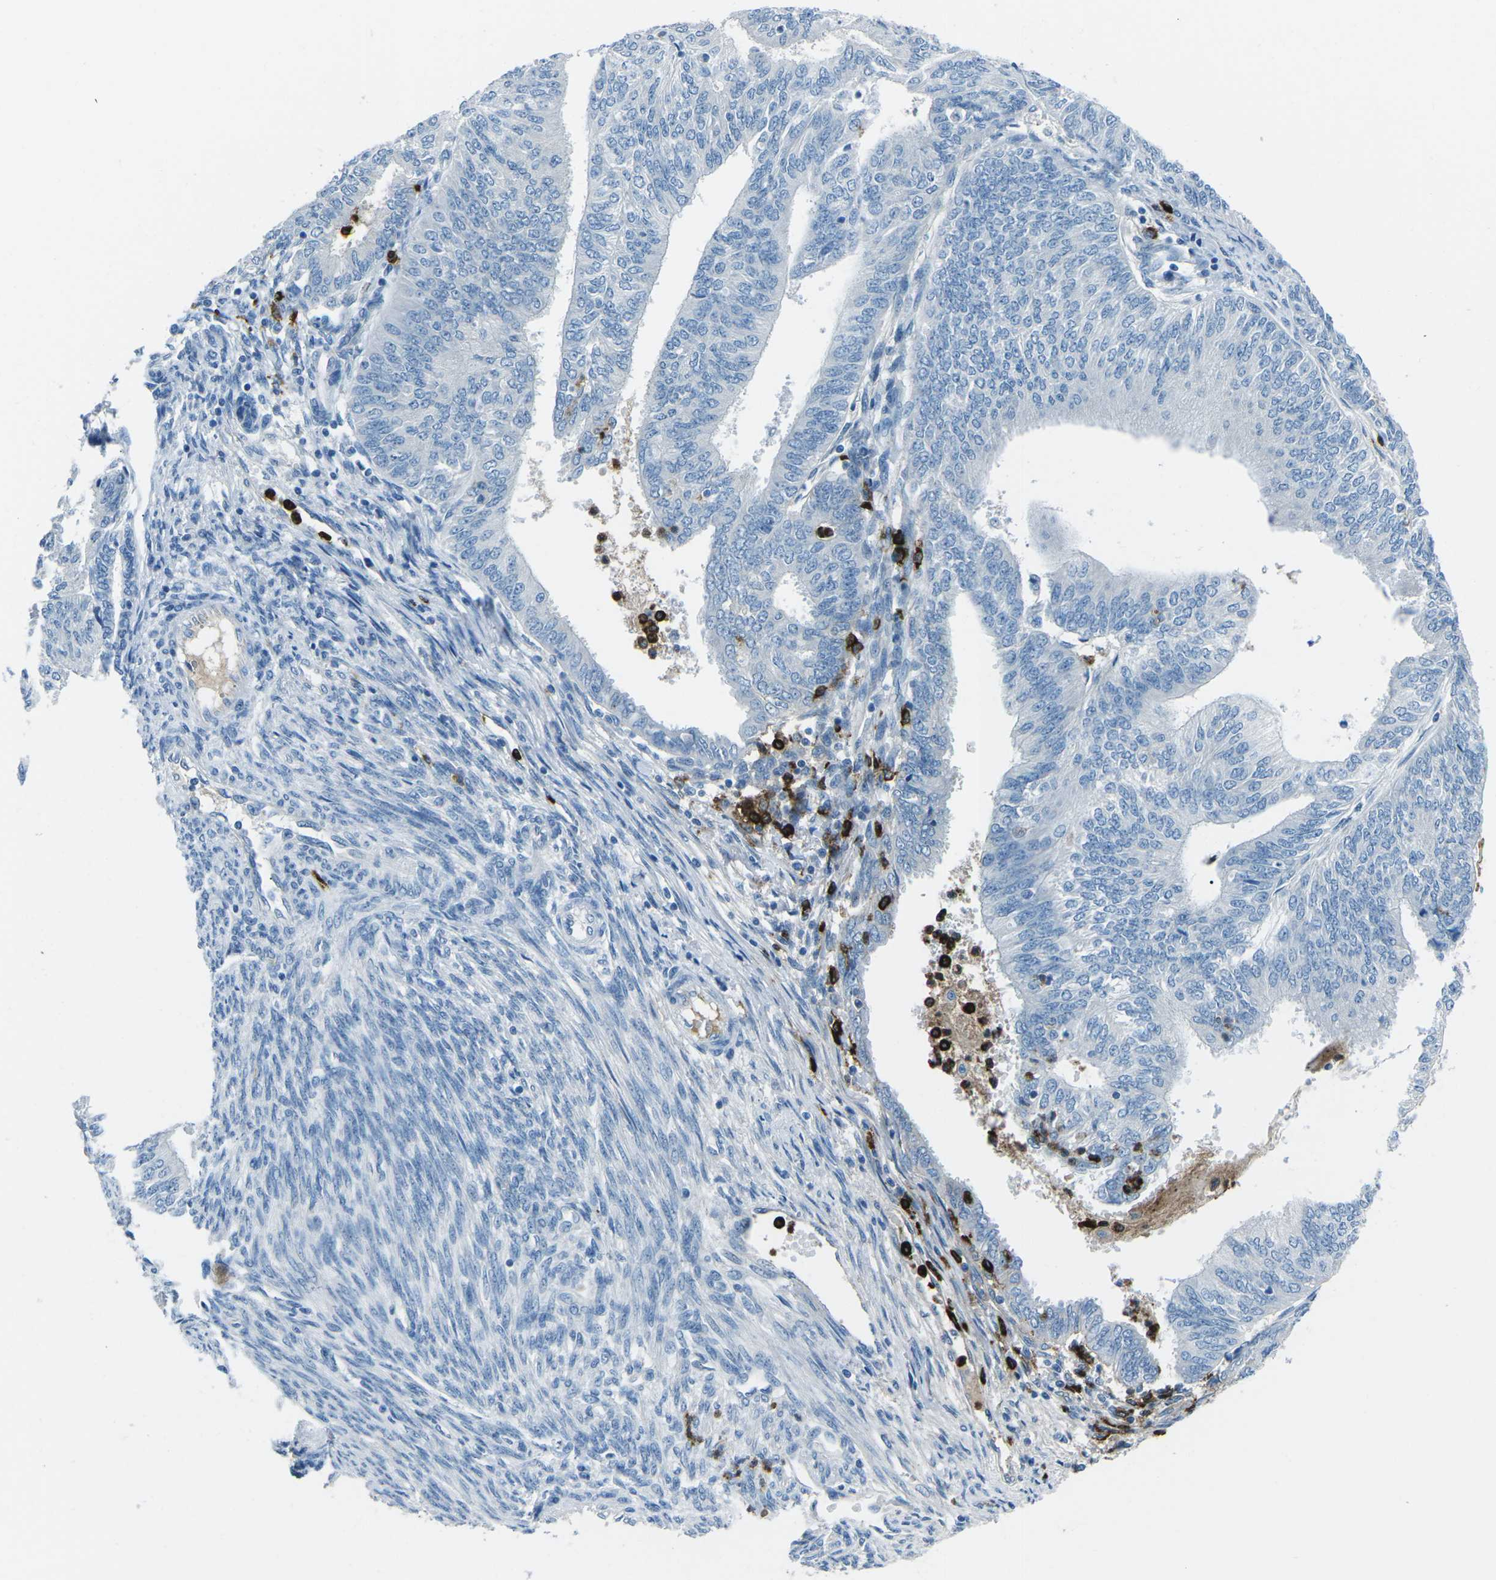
{"staining": {"intensity": "negative", "quantity": "none", "location": "none"}, "tissue": "endometrial cancer", "cell_type": "Tumor cells", "image_type": "cancer", "snomed": [{"axis": "morphology", "description": "Adenocarcinoma, NOS"}, {"axis": "topography", "description": "Endometrium"}], "caption": "The histopathology image exhibits no staining of tumor cells in endometrial adenocarcinoma.", "gene": "FCN1", "patient": {"sex": "female", "age": 58}}